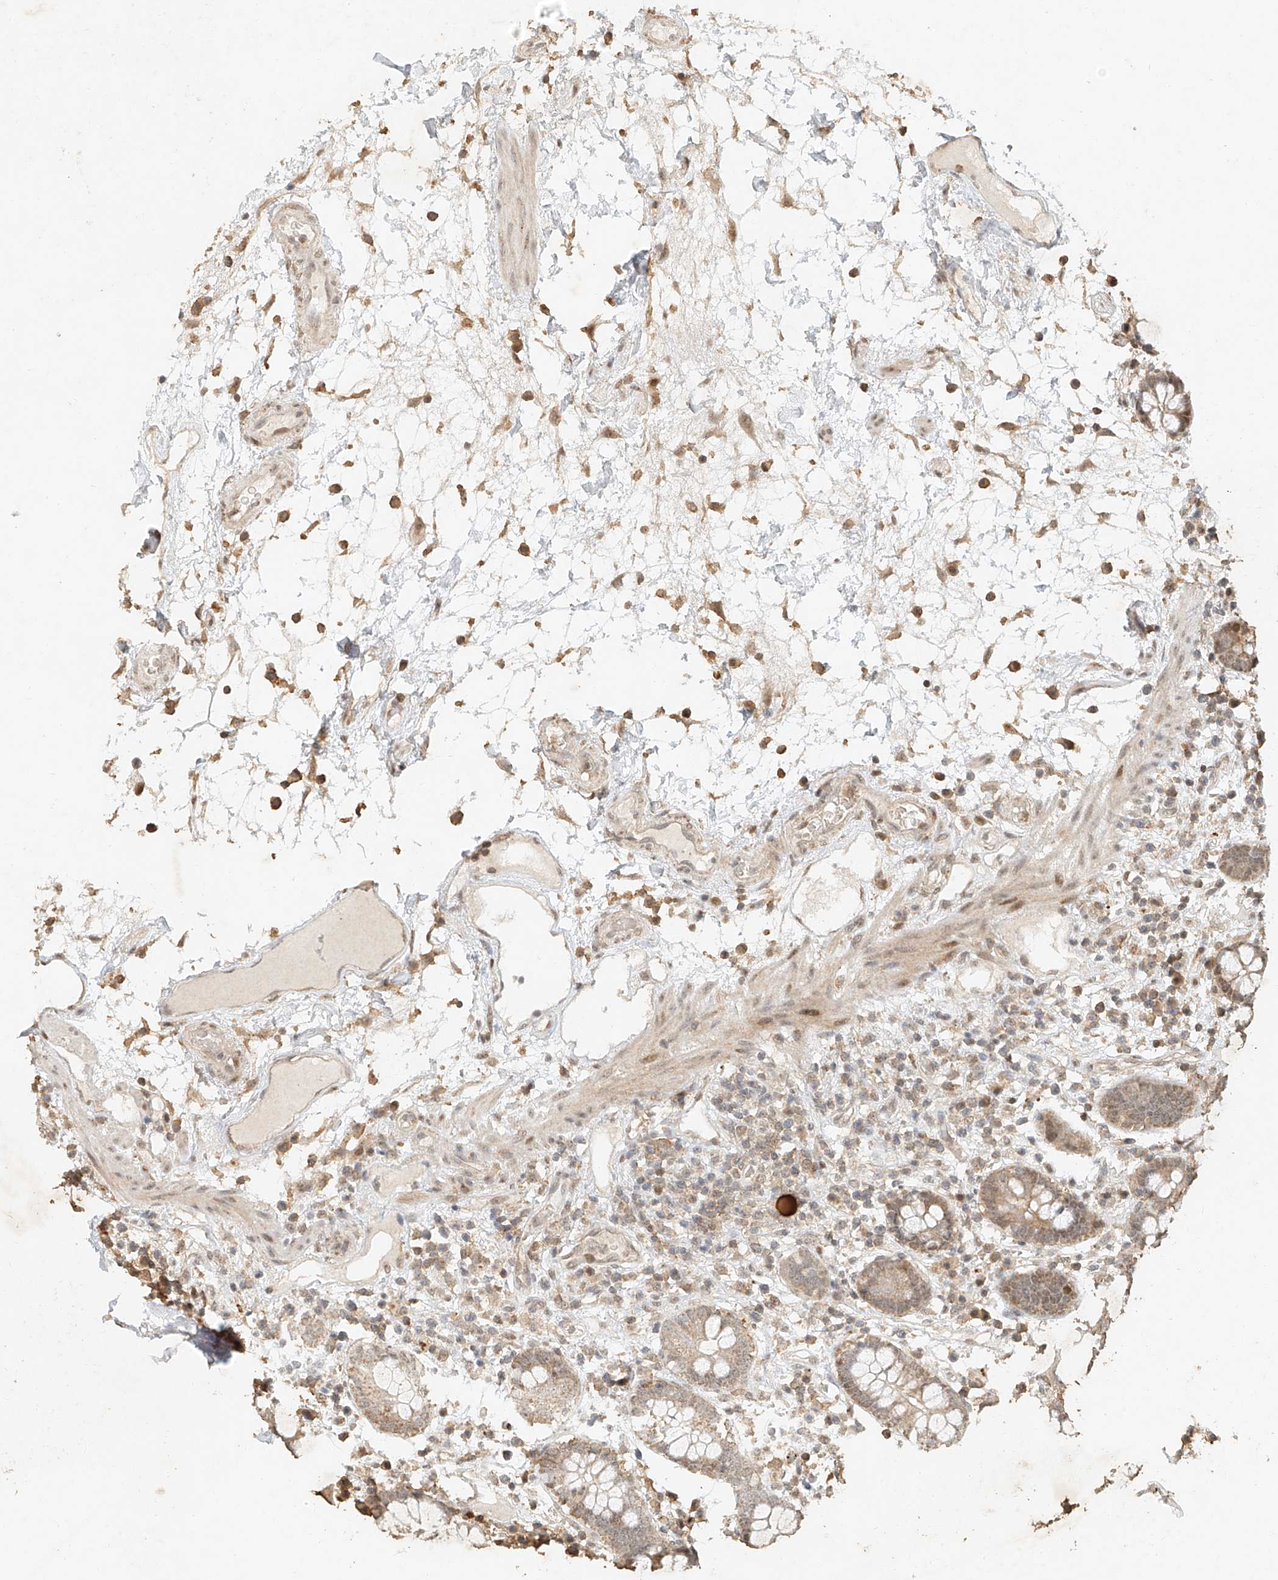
{"staining": {"intensity": "moderate", "quantity": ">75%", "location": "cytoplasmic/membranous"}, "tissue": "colon", "cell_type": "Endothelial cells", "image_type": "normal", "snomed": [{"axis": "morphology", "description": "Normal tissue, NOS"}, {"axis": "topography", "description": "Colon"}], "caption": "Colon was stained to show a protein in brown. There is medium levels of moderate cytoplasmic/membranous expression in approximately >75% of endothelial cells. (IHC, brightfield microscopy, high magnification).", "gene": "CXorf58", "patient": {"sex": "female", "age": 79}}